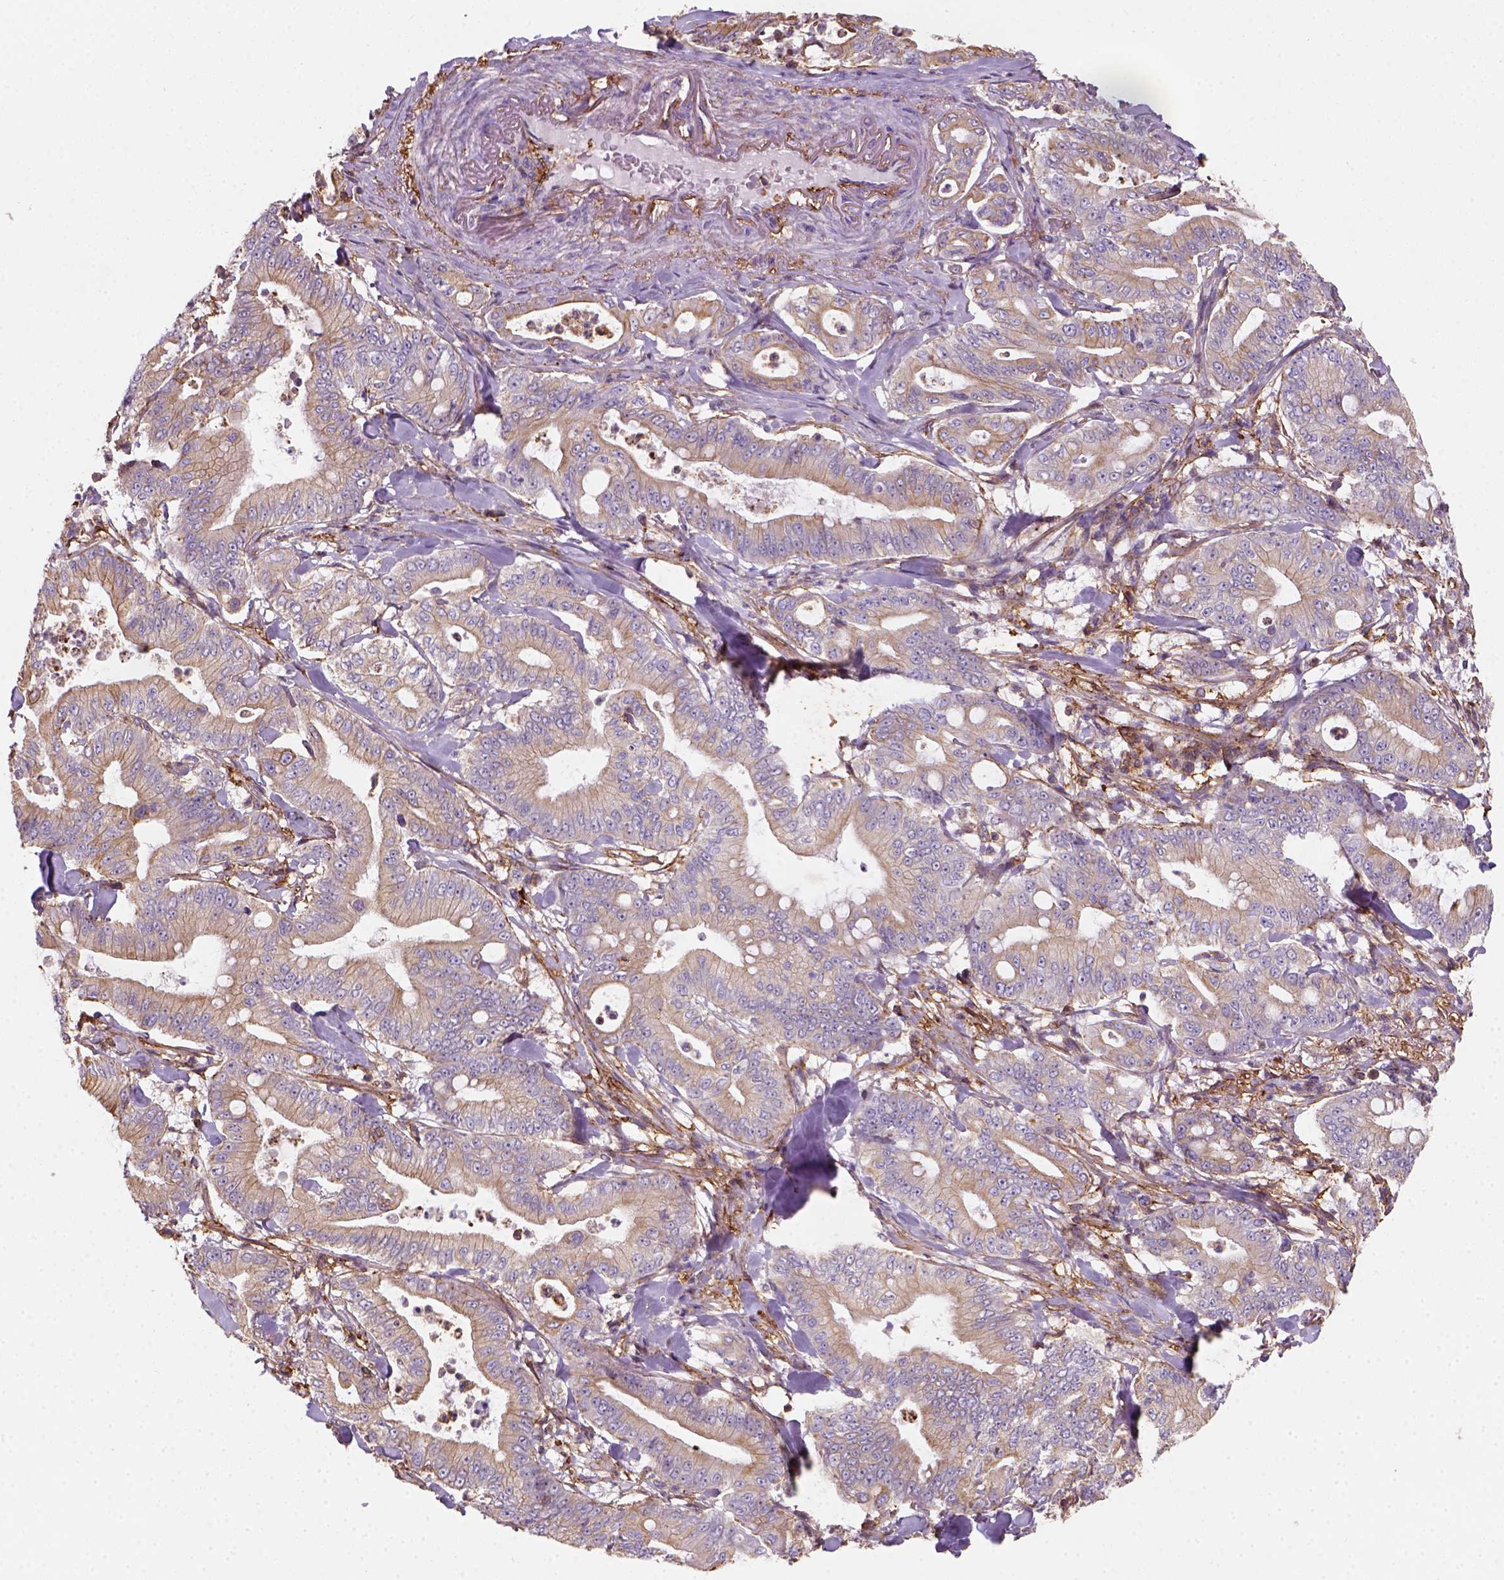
{"staining": {"intensity": "moderate", "quantity": "<25%", "location": "cytoplasmic/membranous"}, "tissue": "pancreatic cancer", "cell_type": "Tumor cells", "image_type": "cancer", "snomed": [{"axis": "morphology", "description": "Adenocarcinoma, NOS"}, {"axis": "topography", "description": "Pancreas"}], "caption": "This is an image of IHC staining of pancreatic adenocarcinoma, which shows moderate expression in the cytoplasmic/membranous of tumor cells.", "gene": "GPRC5D", "patient": {"sex": "male", "age": 71}}